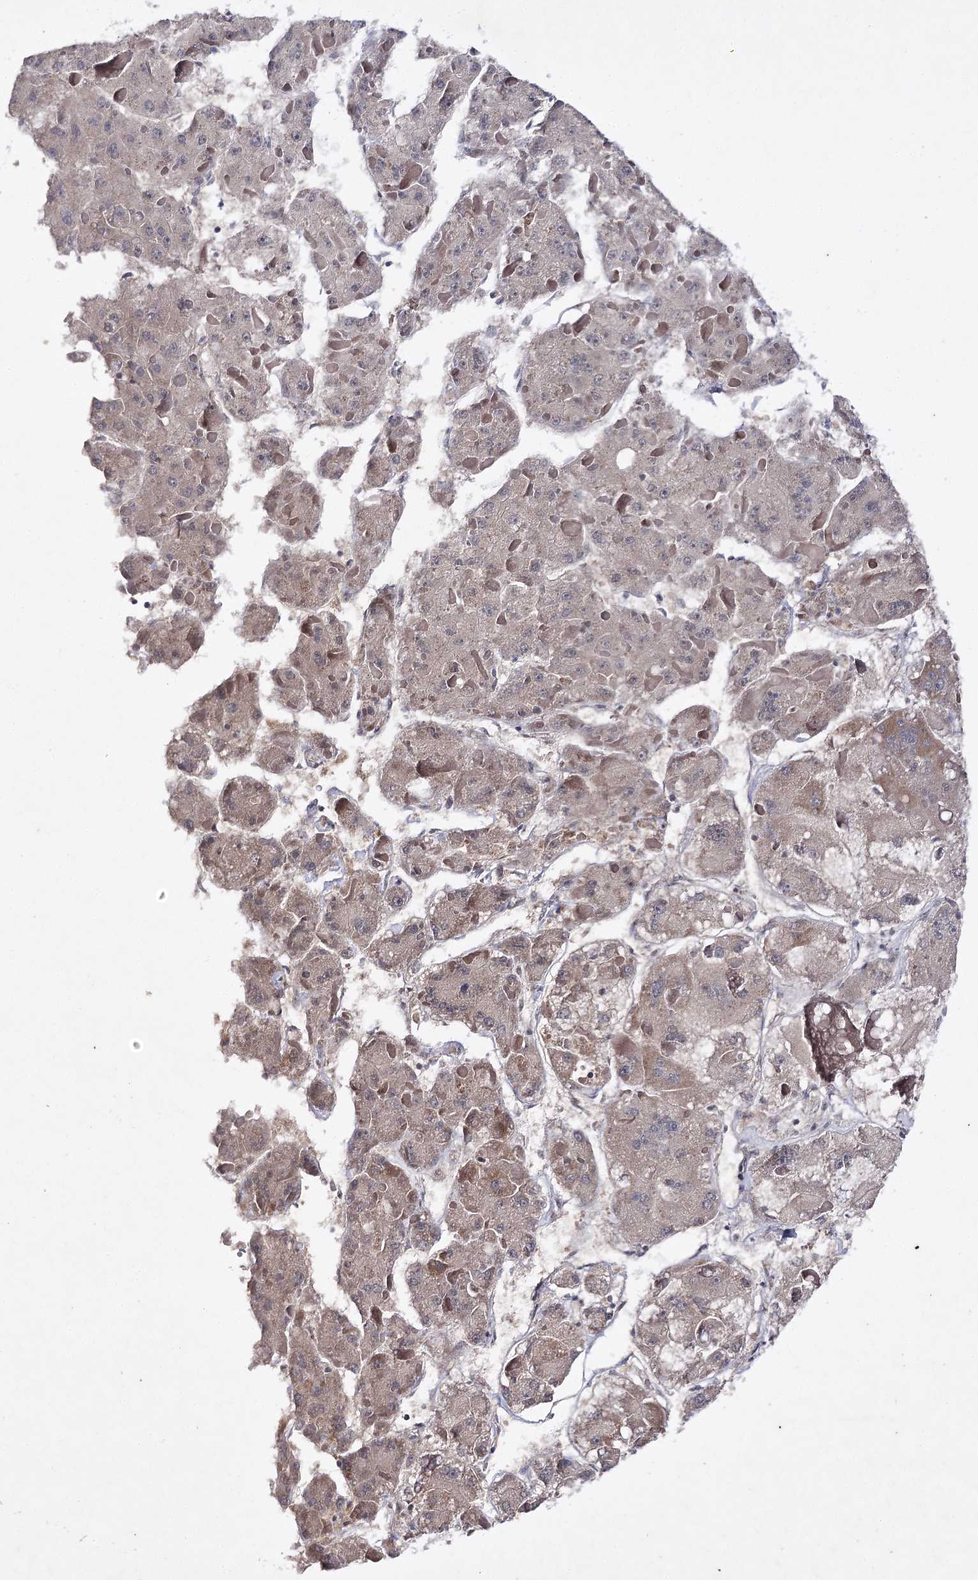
{"staining": {"intensity": "weak", "quantity": ">75%", "location": "cytoplasmic/membranous"}, "tissue": "liver cancer", "cell_type": "Tumor cells", "image_type": "cancer", "snomed": [{"axis": "morphology", "description": "Carcinoma, Hepatocellular, NOS"}, {"axis": "topography", "description": "Liver"}], "caption": "This histopathology image reveals immunohistochemistry staining of human liver hepatocellular carcinoma, with low weak cytoplasmic/membranous positivity in approximately >75% of tumor cells.", "gene": "BCR", "patient": {"sex": "female", "age": 73}}